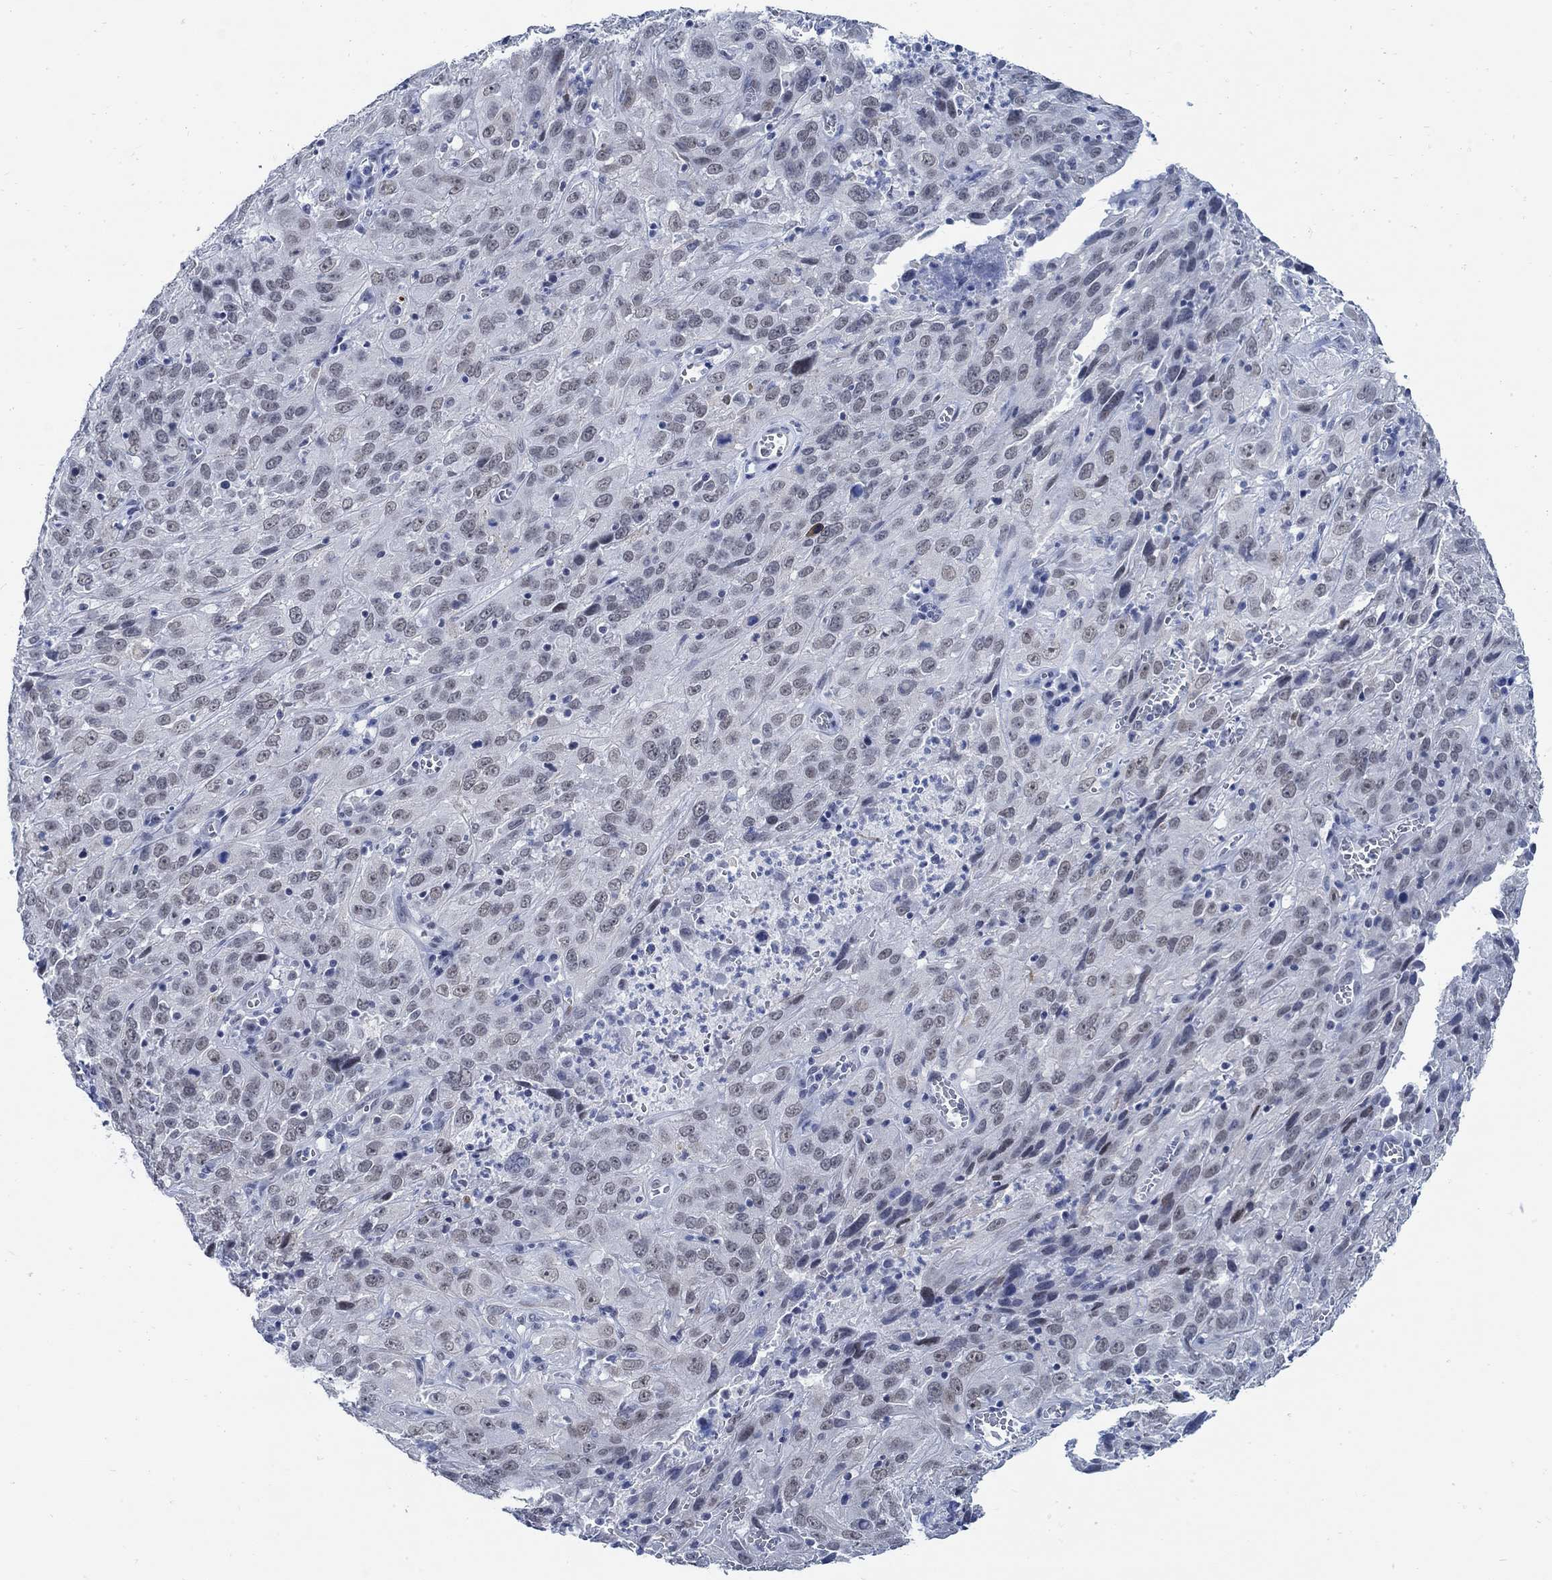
{"staining": {"intensity": "weak", "quantity": "<25%", "location": "nuclear"}, "tissue": "cervical cancer", "cell_type": "Tumor cells", "image_type": "cancer", "snomed": [{"axis": "morphology", "description": "Squamous cell carcinoma, NOS"}, {"axis": "topography", "description": "Cervix"}], "caption": "A photomicrograph of cervical cancer stained for a protein reveals no brown staining in tumor cells.", "gene": "DLK1", "patient": {"sex": "female", "age": 32}}